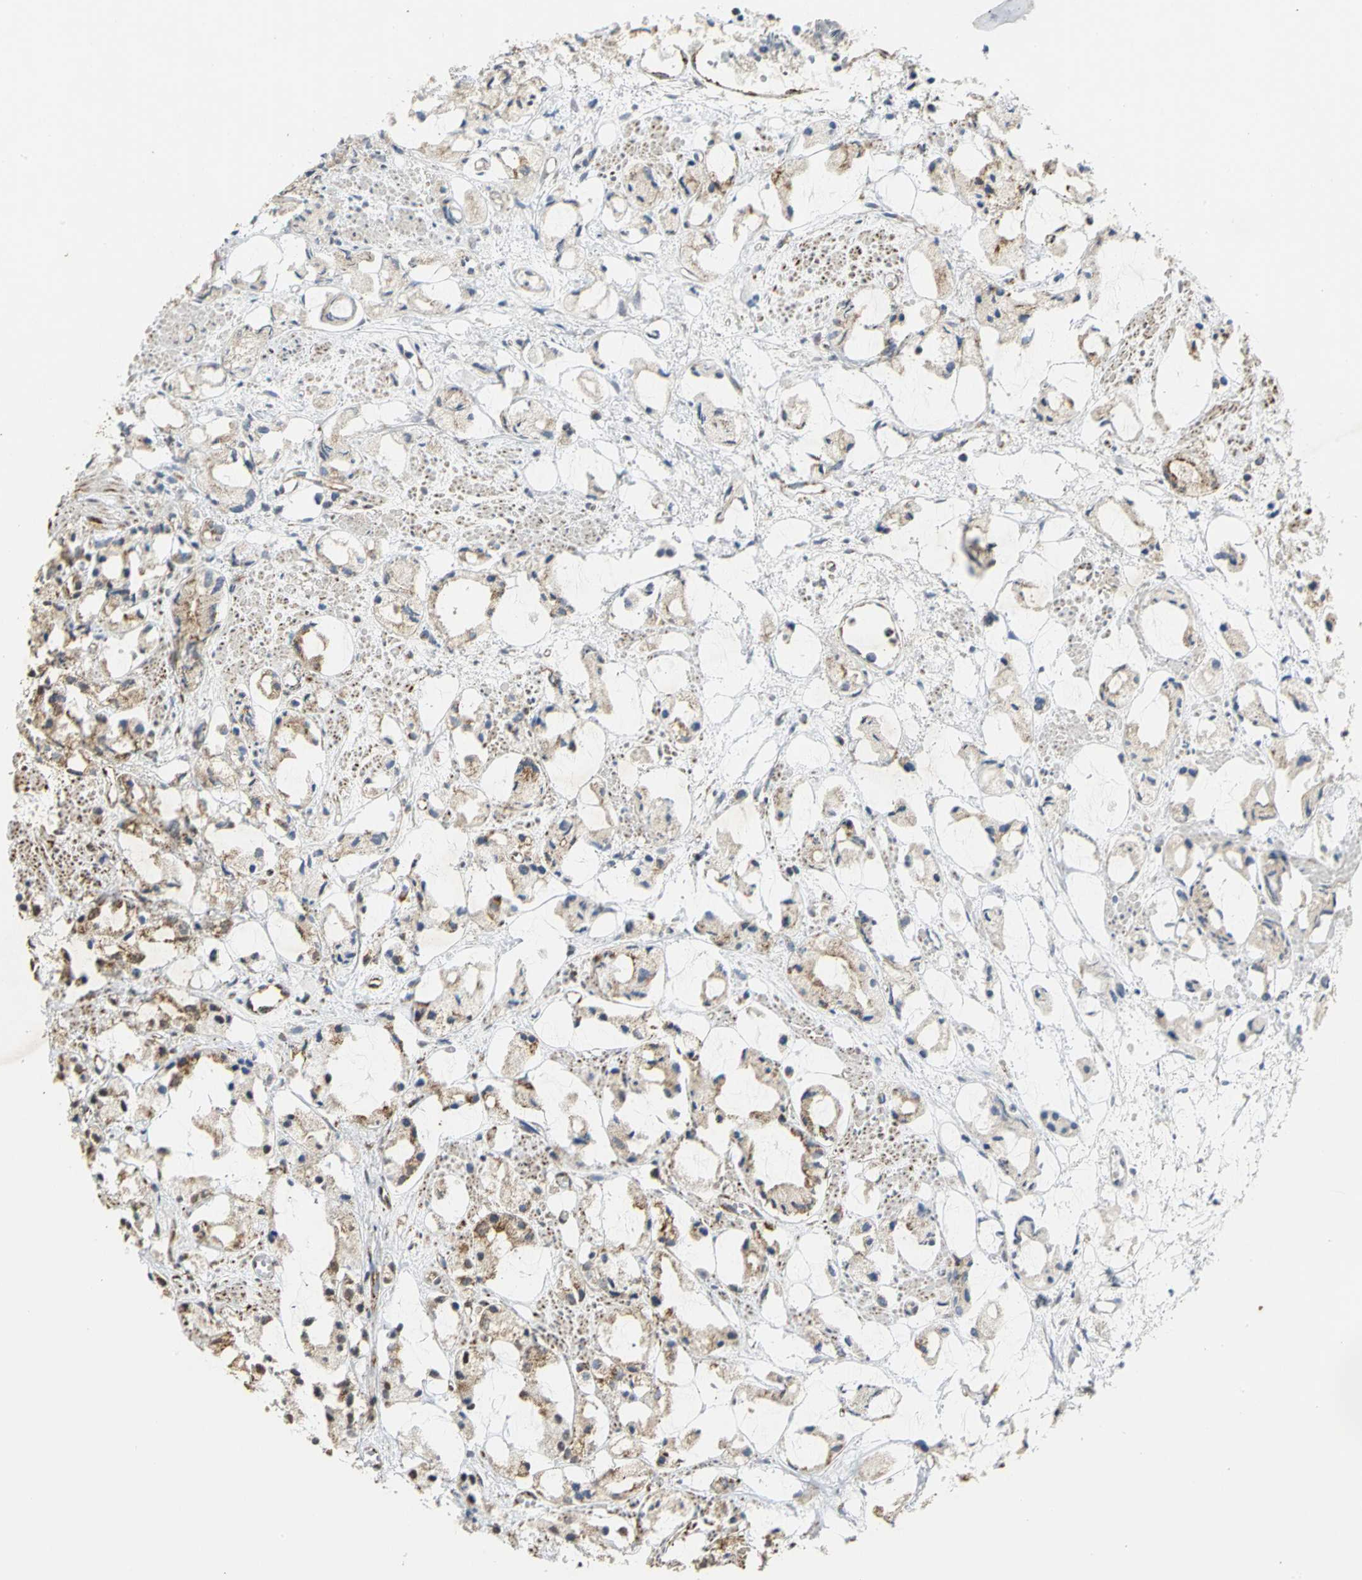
{"staining": {"intensity": "strong", "quantity": ">75%", "location": "cytoplasmic/membranous"}, "tissue": "prostate cancer", "cell_type": "Tumor cells", "image_type": "cancer", "snomed": [{"axis": "morphology", "description": "Adenocarcinoma, High grade"}, {"axis": "topography", "description": "Prostate"}], "caption": "Immunohistochemistry (IHC) staining of prostate cancer, which reveals high levels of strong cytoplasmic/membranous staining in about >75% of tumor cells indicating strong cytoplasmic/membranous protein positivity. The staining was performed using DAB (brown) for protein detection and nuclei were counterstained in hematoxylin (blue).", "gene": "NDUFB5", "patient": {"sex": "male", "age": 85}}